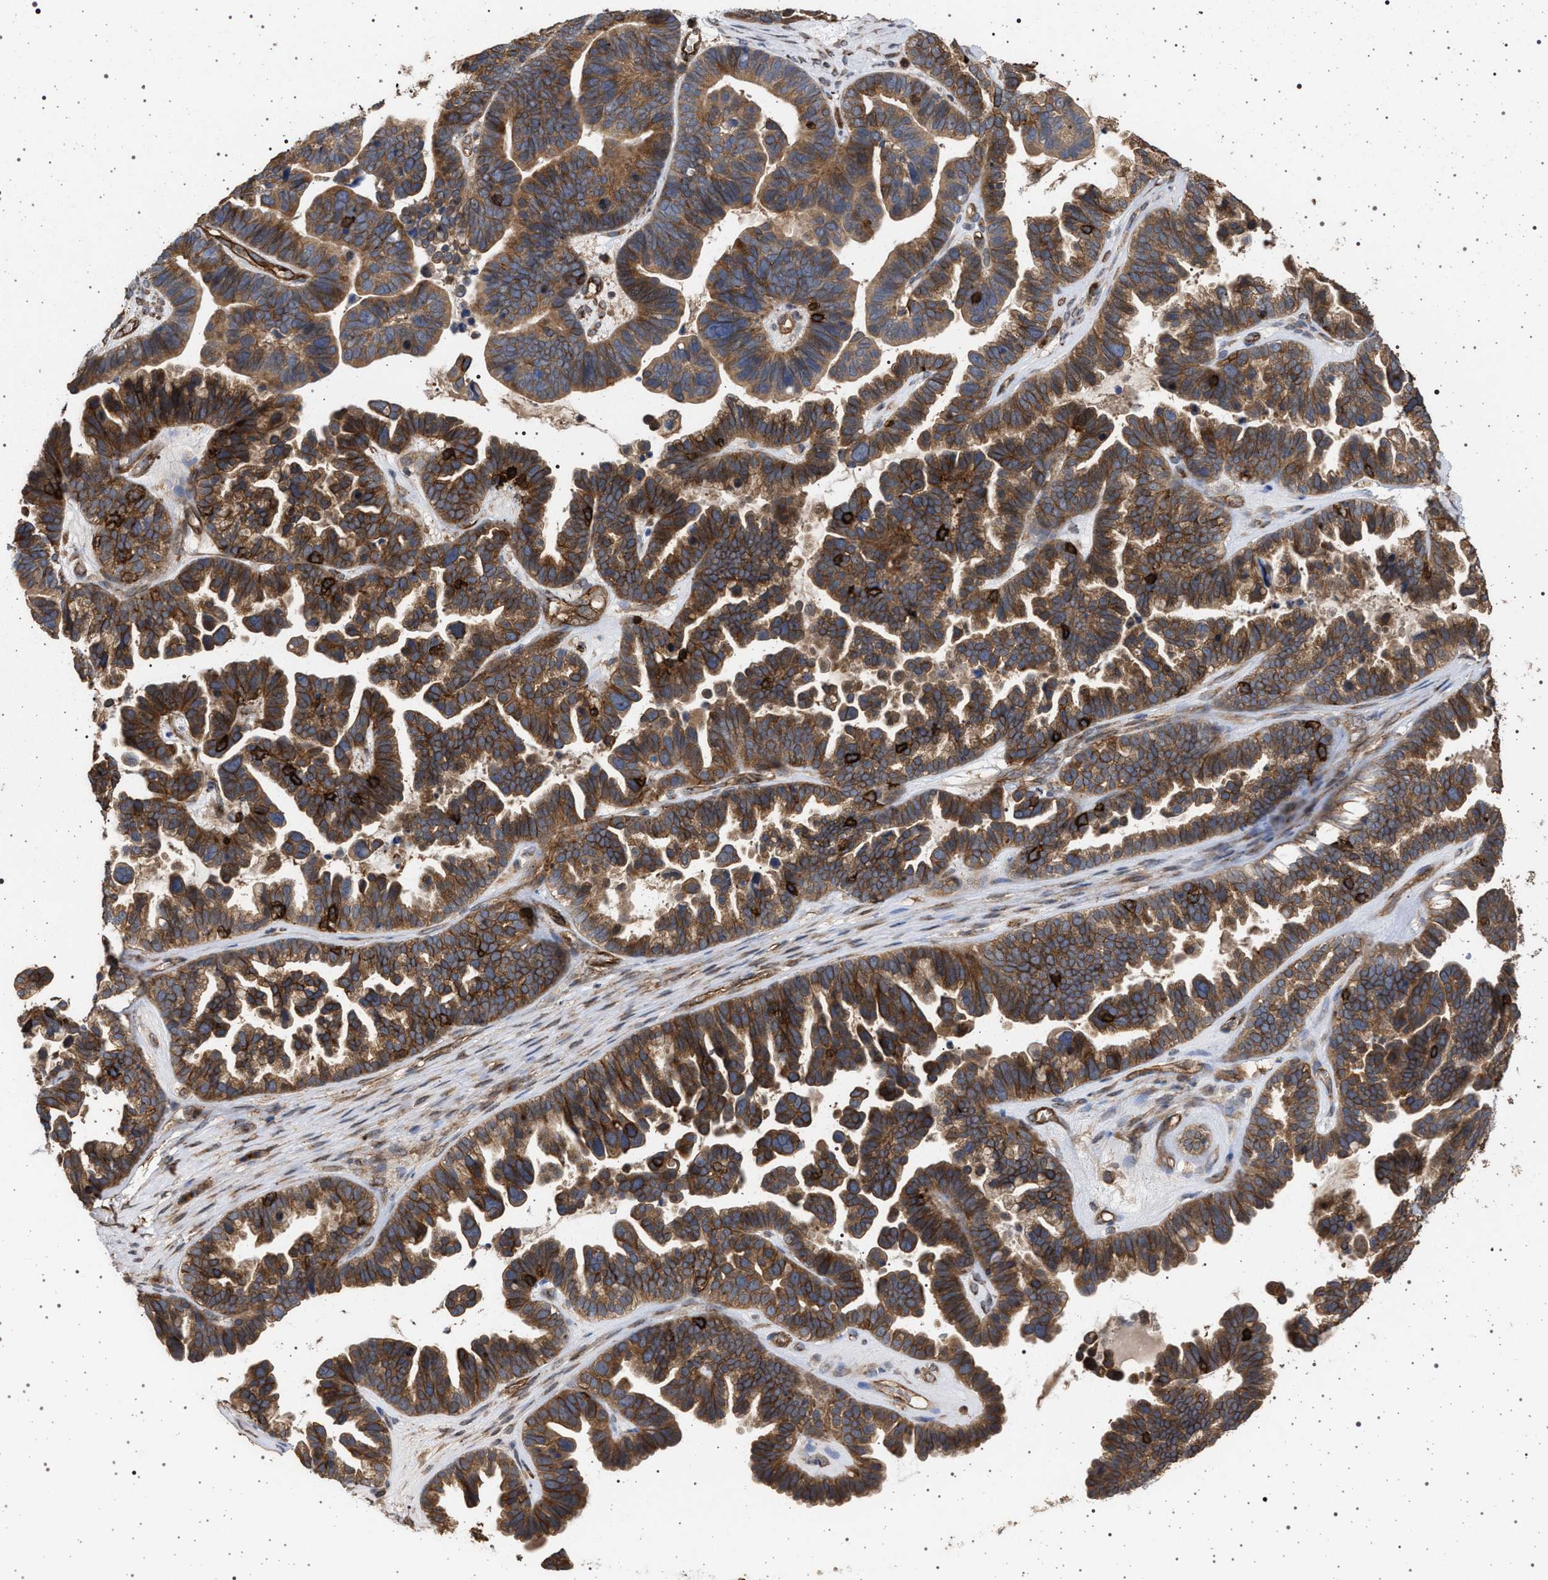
{"staining": {"intensity": "strong", "quantity": ">75%", "location": "cytoplasmic/membranous"}, "tissue": "ovarian cancer", "cell_type": "Tumor cells", "image_type": "cancer", "snomed": [{"axis": "morphology", "description": "Cystadenocarcinoma, serous, NOS"}, {"axis": "topography", "description": "Ovary"}], "caption": "Approximately >75% of tumor cells in human ovarian cancer exhibit strong cytoplasmic/membranous protein positivity as visualized by brown immunohistochemical staining.", "gene": "IFT20", "patient": {"sex": "female", "age": 56}}